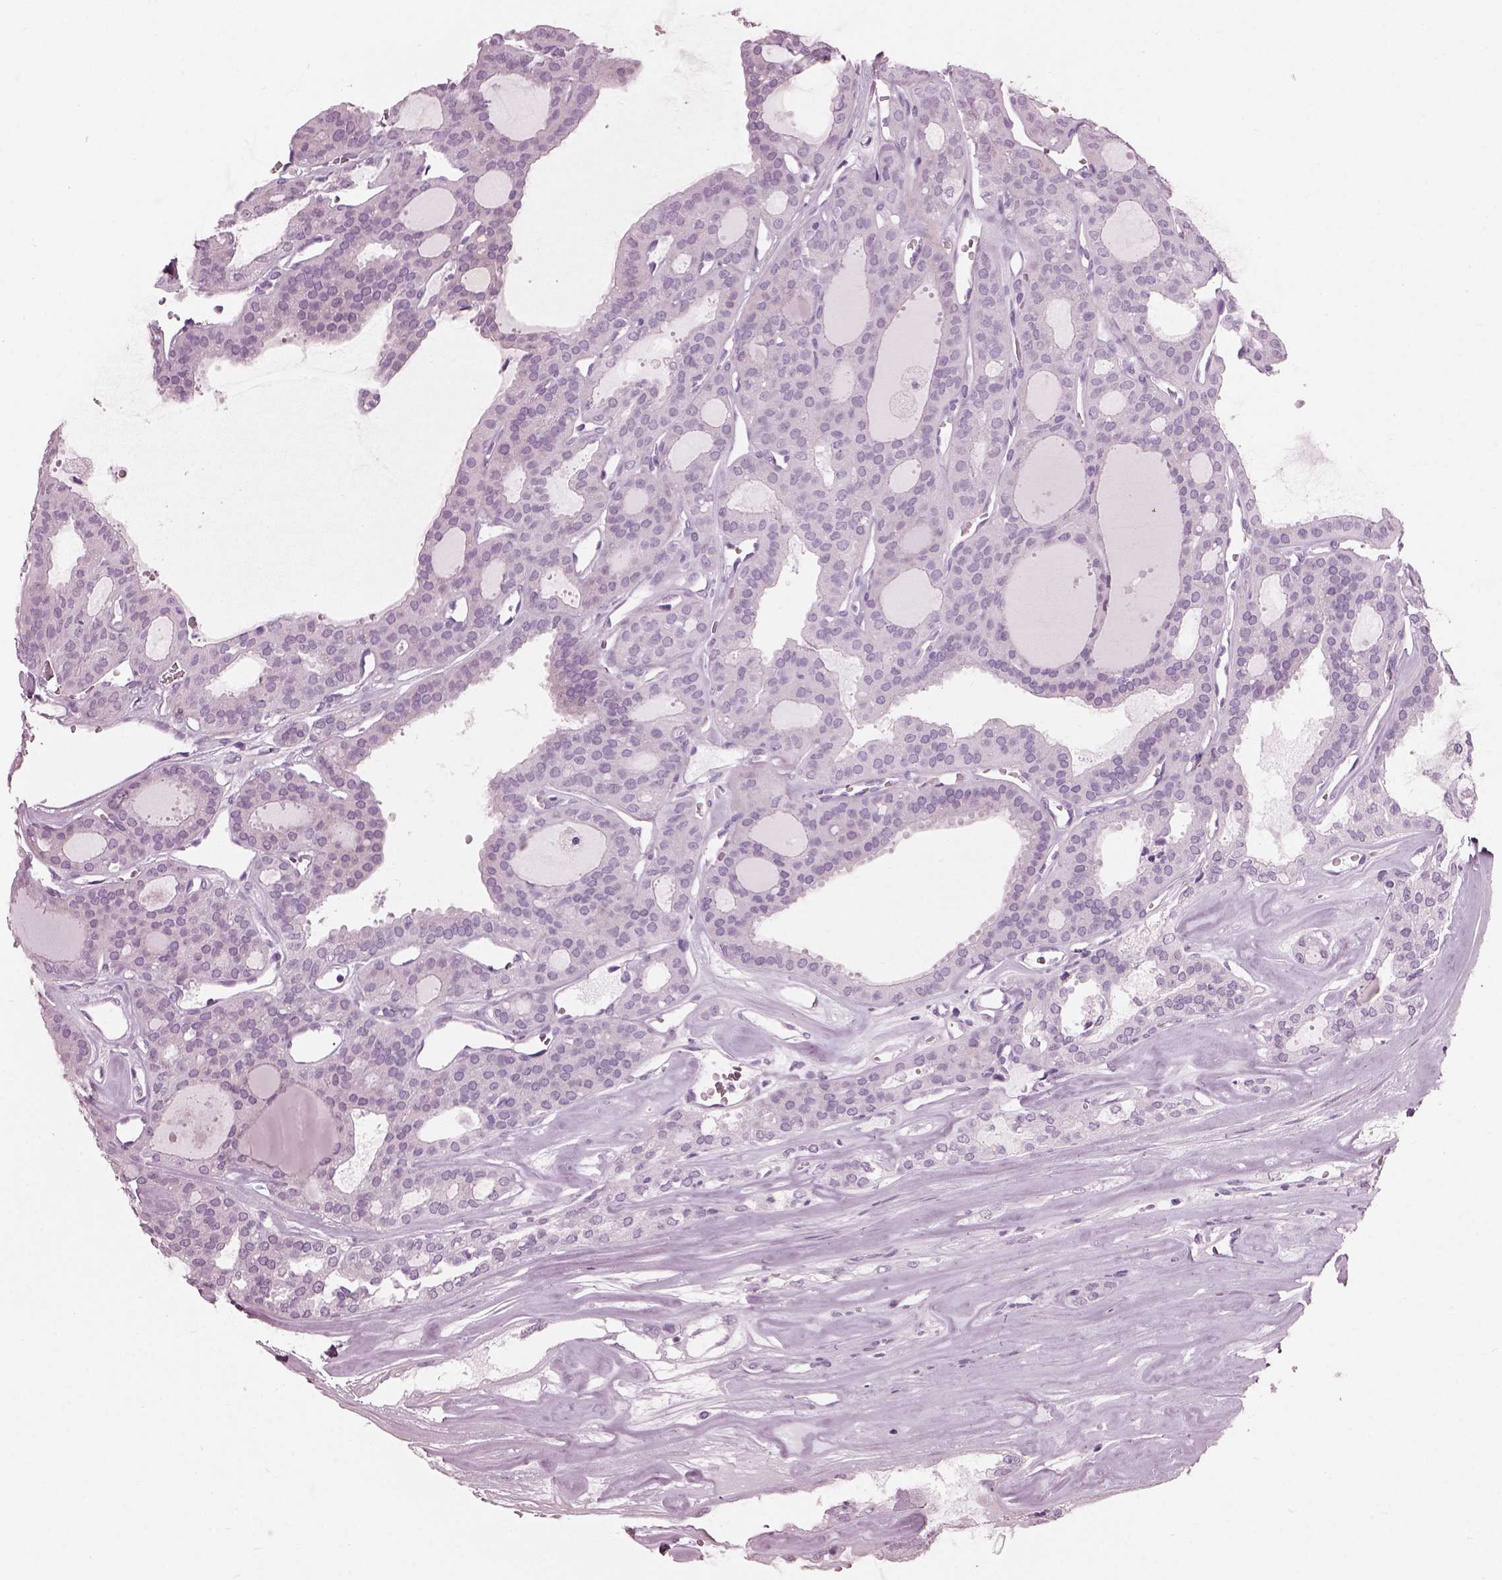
{"staining": {"intensity": "negative", "quantity": "none", "location": "none"}, "tissue": "thyroid cancer", "cell_type": "Tumor cells", "image_type": "cancer", "snomed": [{"axis": "morphology", "description": "Follicular adenoma carcinoma, NOS"}, {"axis": "topography", "description": "Thyroid gland"}], "caption": "An image of human thyroid cancer is negative for staining in tumor cells.", "gene": "HYDIN", "patient": {"sex": "male", "age": 75}}